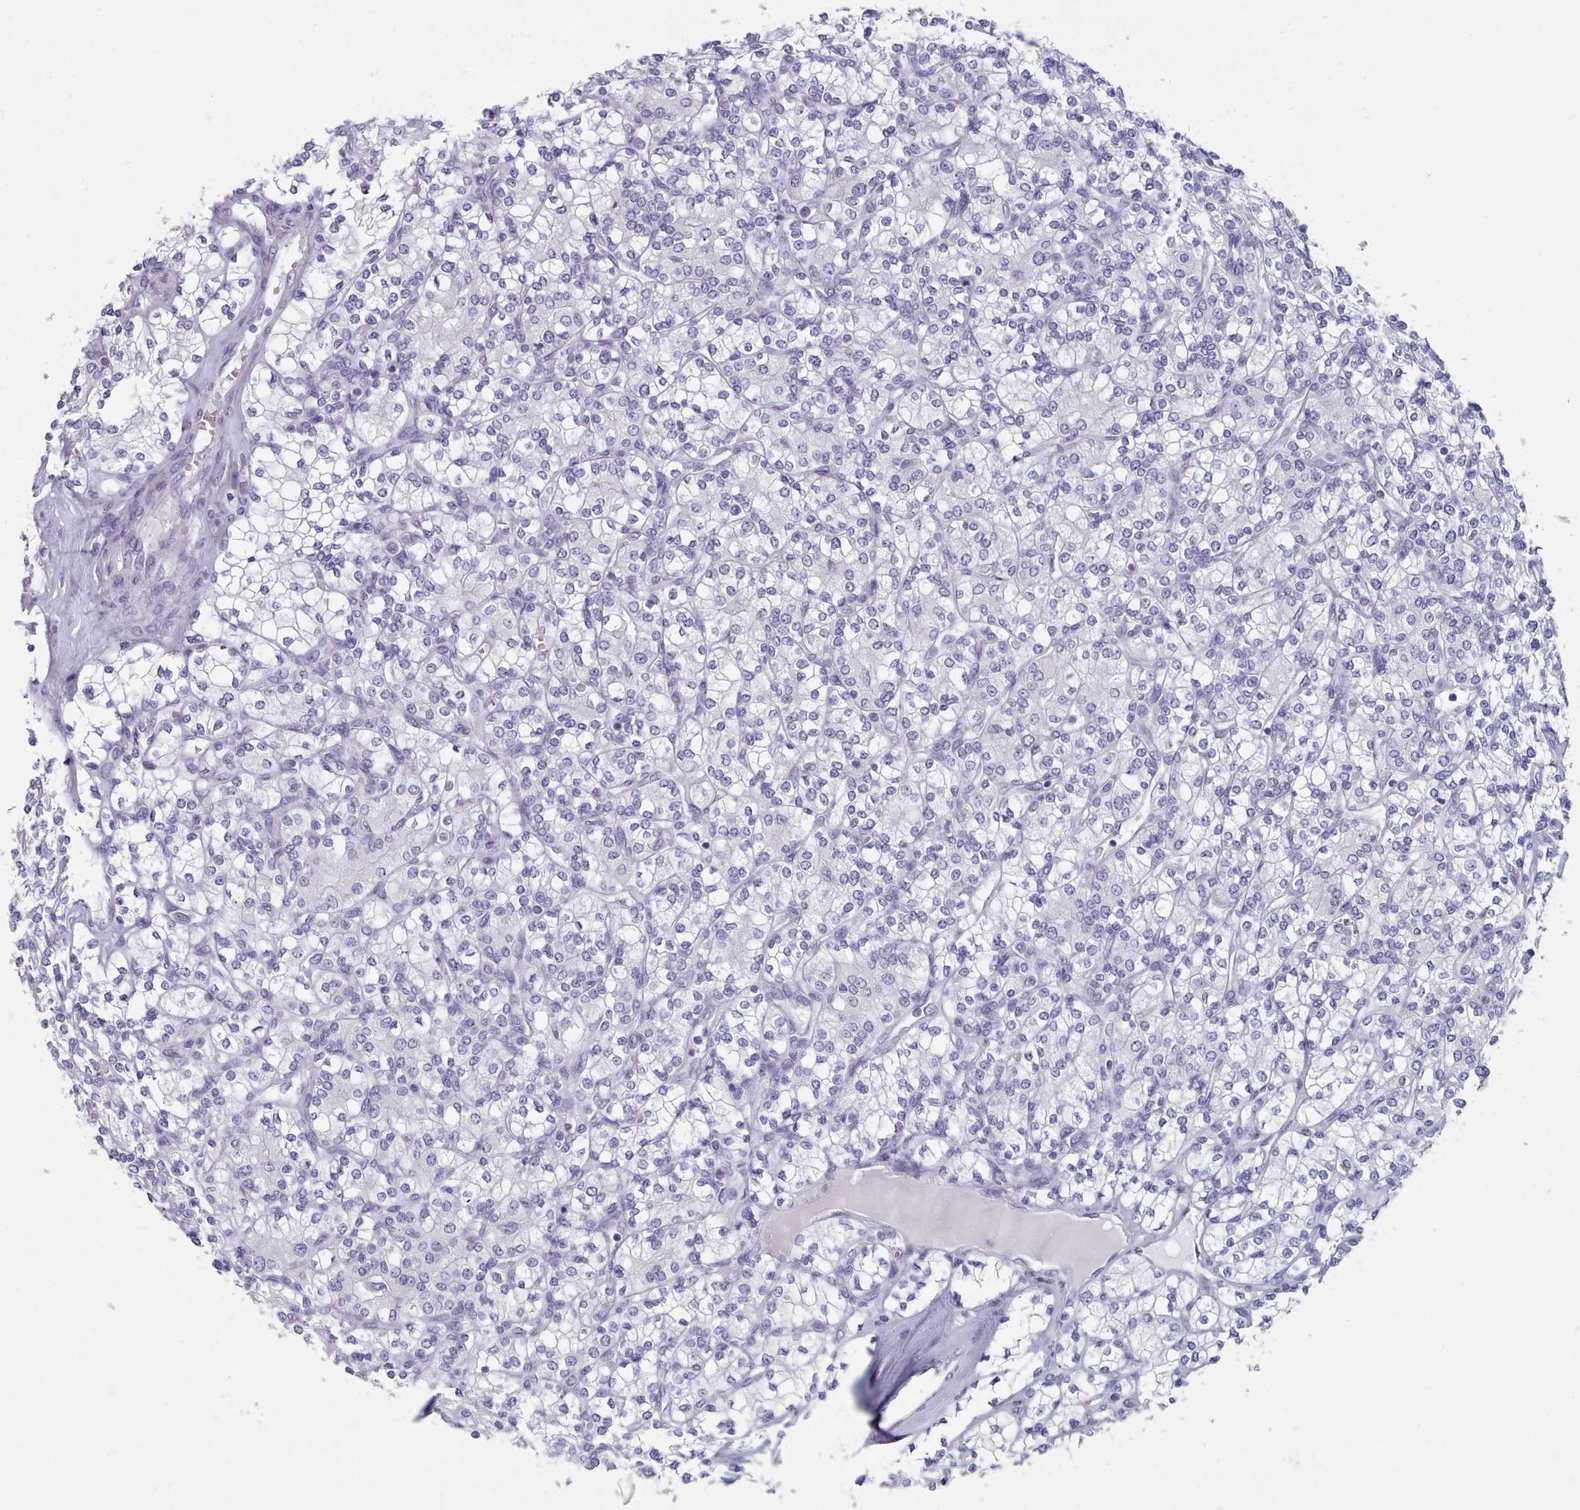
{"staining": {"intensity": "negative", "quantity": "none", "location": "none"}, "tissue": "renal cancer", "cell_type": "Tumor cells", "image_type": "cancer", "snomed": [{"axis": "morphology", "description": "Adenocarcinoma, NOS"}, {"axis": "topography", "description": "Kidney"}], "caption": "Tumor cells show no significant protein expression in renal cancer. (DAB immunohistochemistry (IHC) with hematoxylin counter stain).", "gene": "HAO1", "patient": {"sex": "male", "age": 77}}